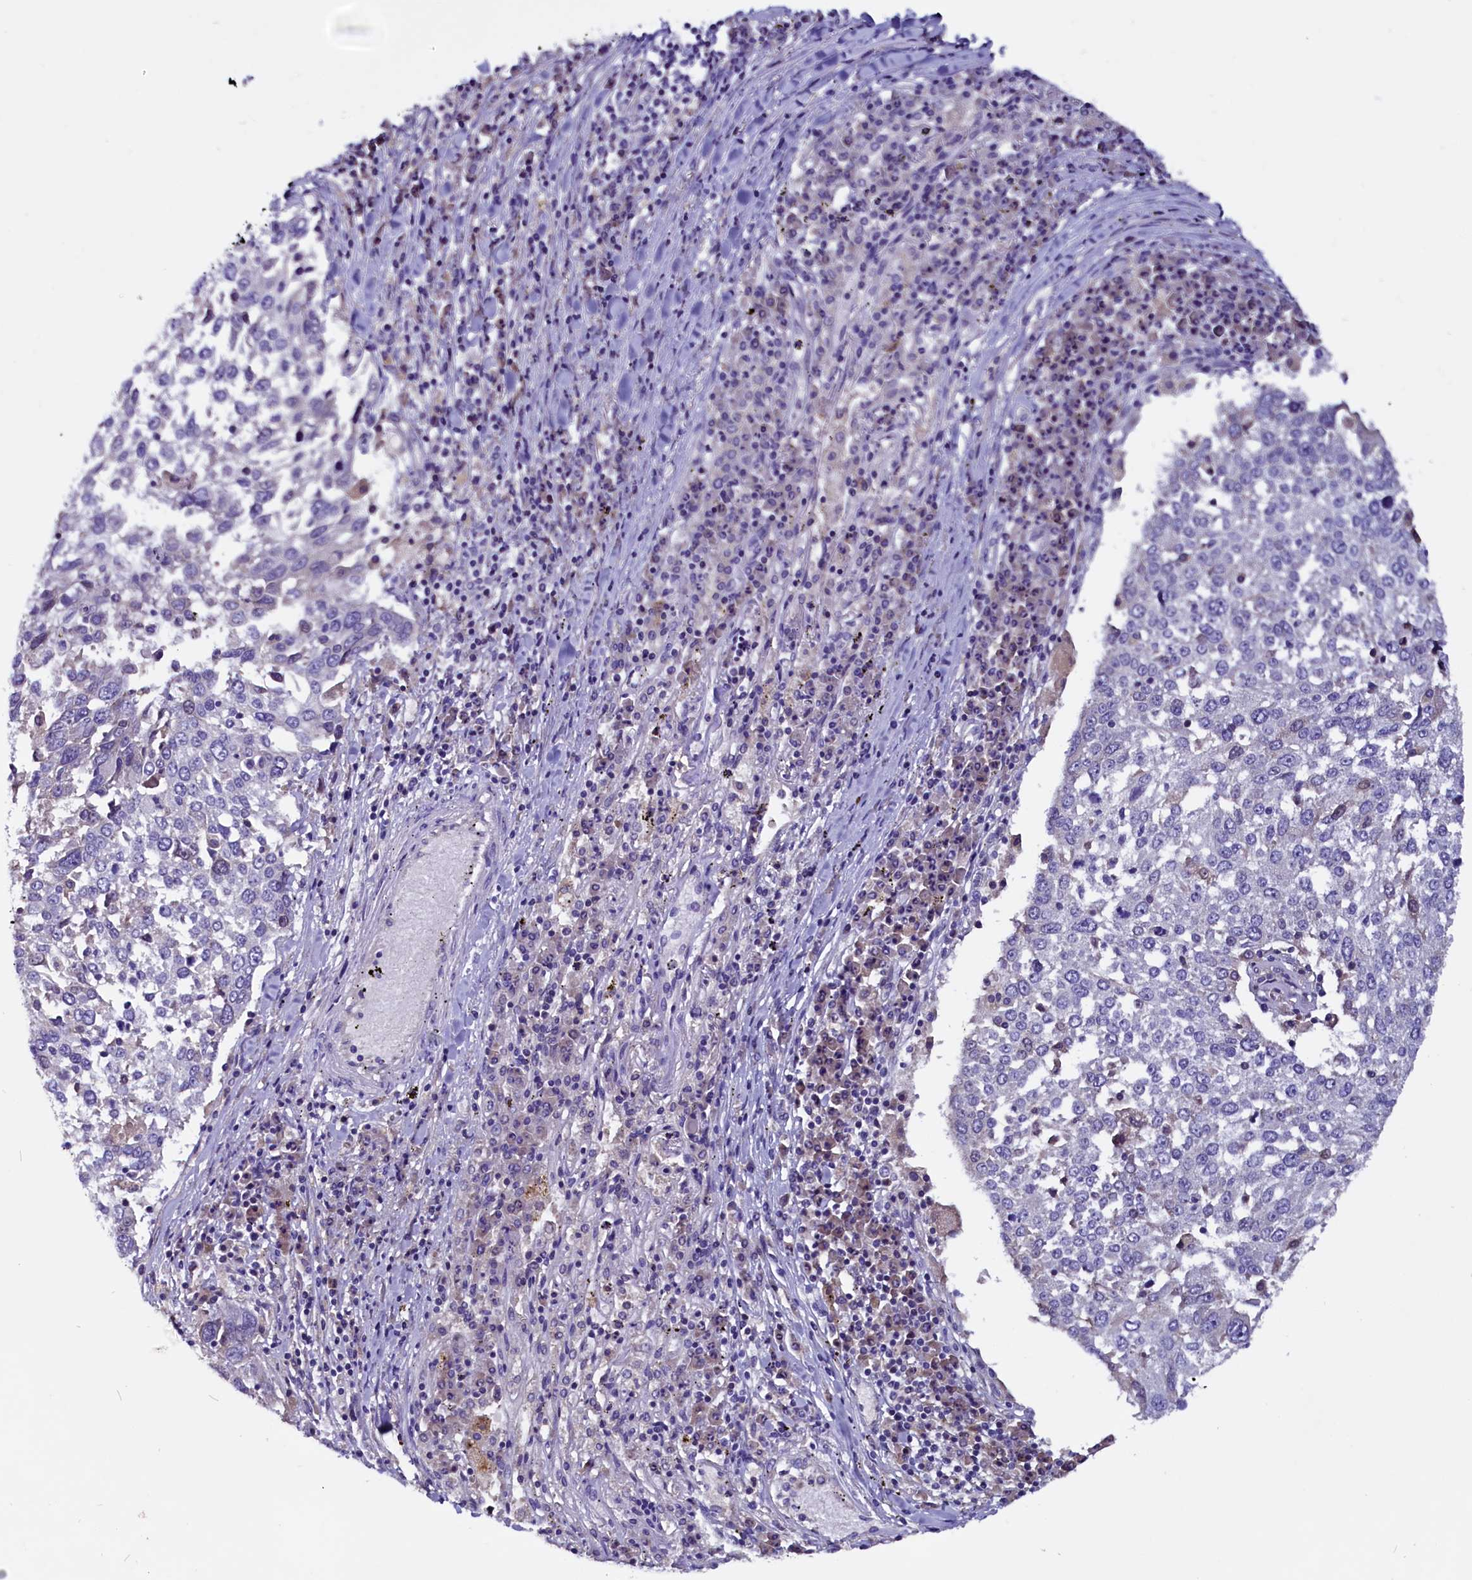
{"staining": {"intensity": "negative", "quantity": "none", "location": "none"}, "tissue": "lung cancer", "cell_type": "Tumor cells", "image_type": "cancer", "snomed": [{"axis": "morphology", "description": "Squamous cell carcinoma, NOS"}, {"axis": "topography", "description": "Lung"}], "caption": "Squamous cell carcinoma (lung) was stained to show a protein in brown. There is no significant staining in tumor cells.", "gene": "CCBE1", "patient": {"sex": "male", "age": 65}}